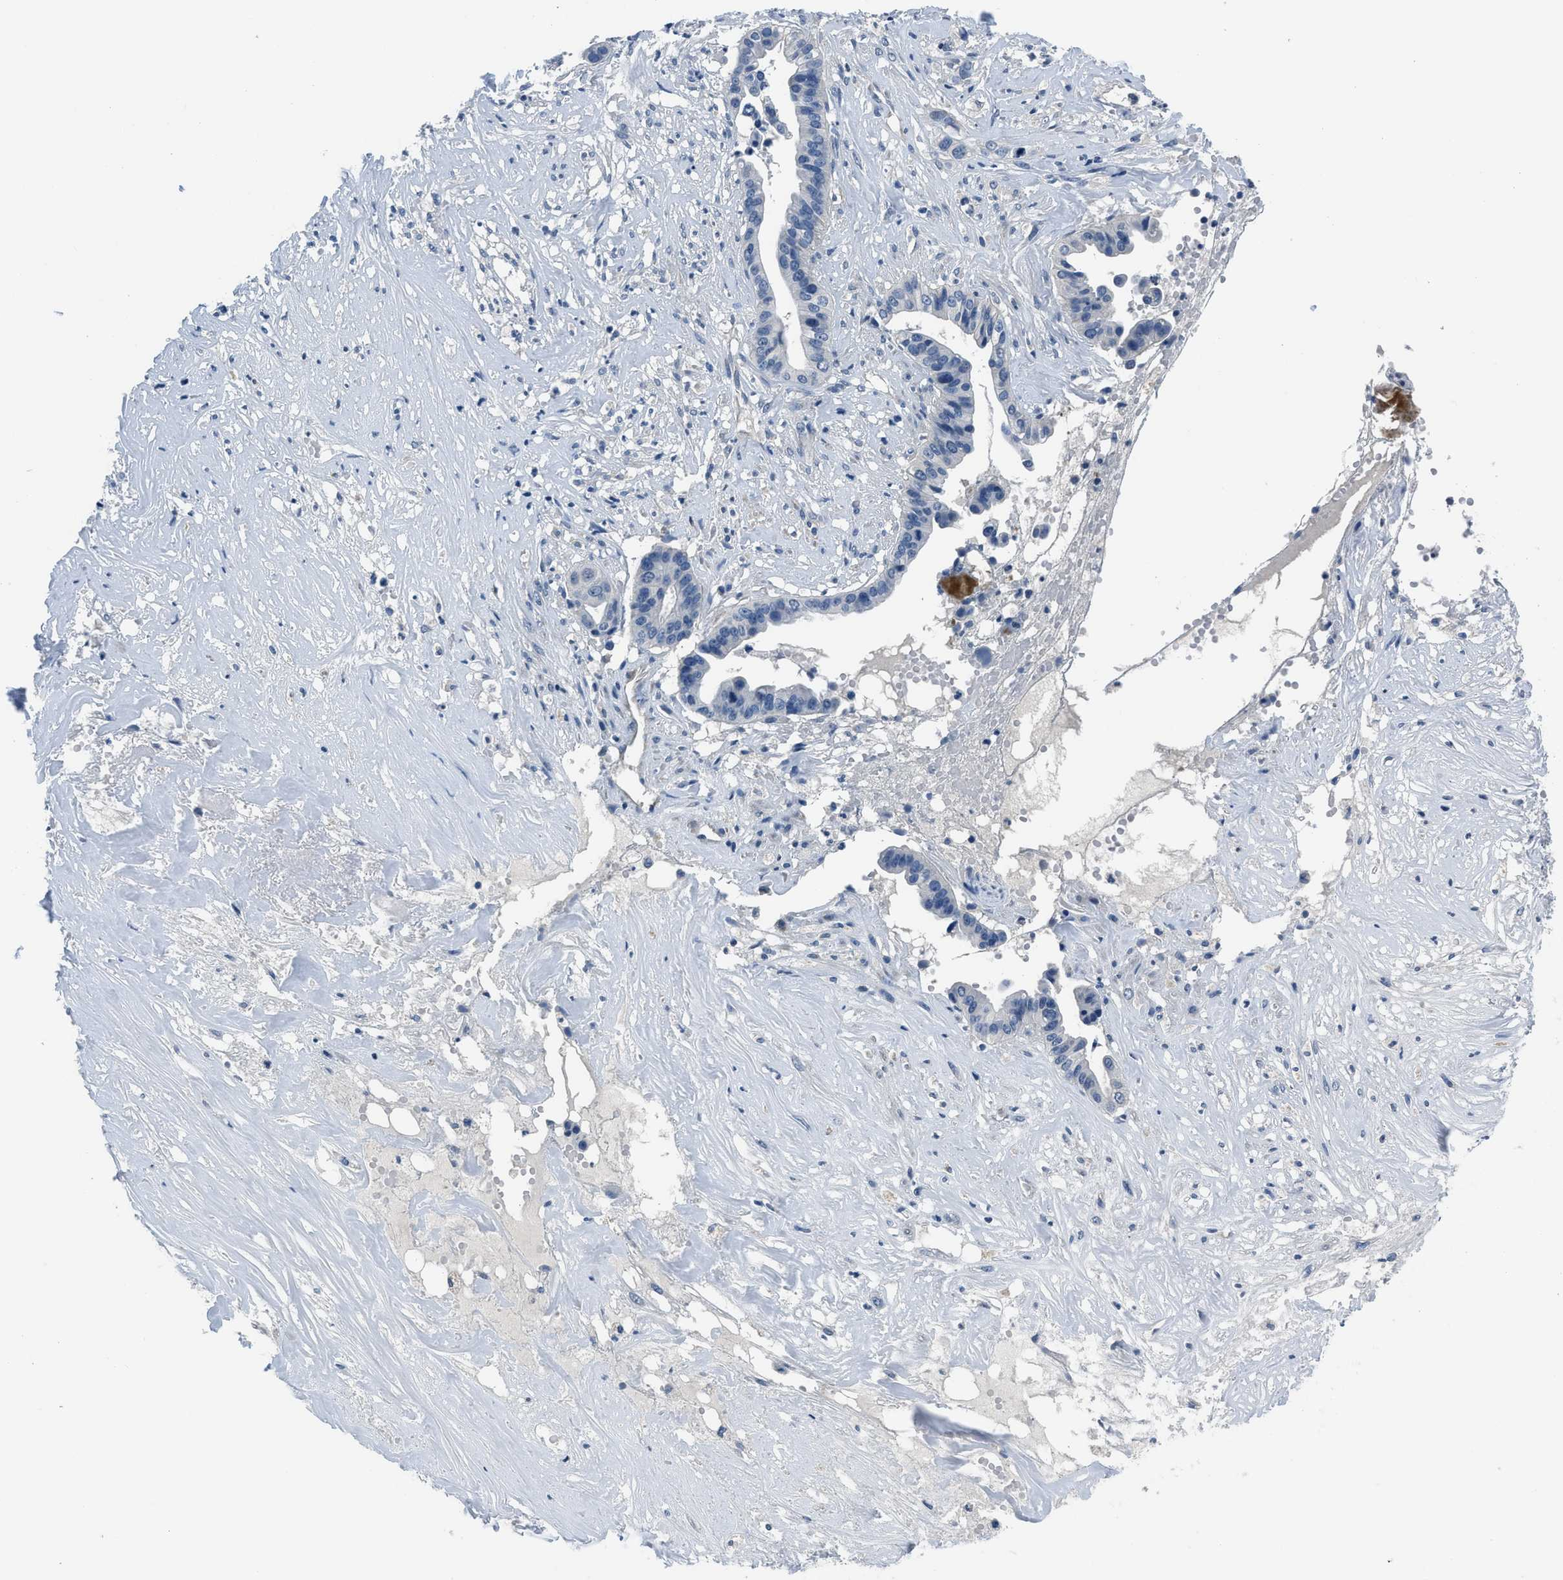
{"staining": {"intensity": "negative", "quantity": "none", "location": "none"}, "tissue": "liver cancer", "cell_type": "Tumor cells", "image_type": "cancer", "snomed": [{"axis": "morphology", "description": "Cholangiocarcinoma"}, {"axis": "topography", "description": "Liver"}], "caption": "This is an immunohistochemistry micrograph of human liver cancer (cholangiocarcinoma). There is no positivity in tumor cells.", "gene": "GJA3", "patient": {"sex": "female", "age": 61}}